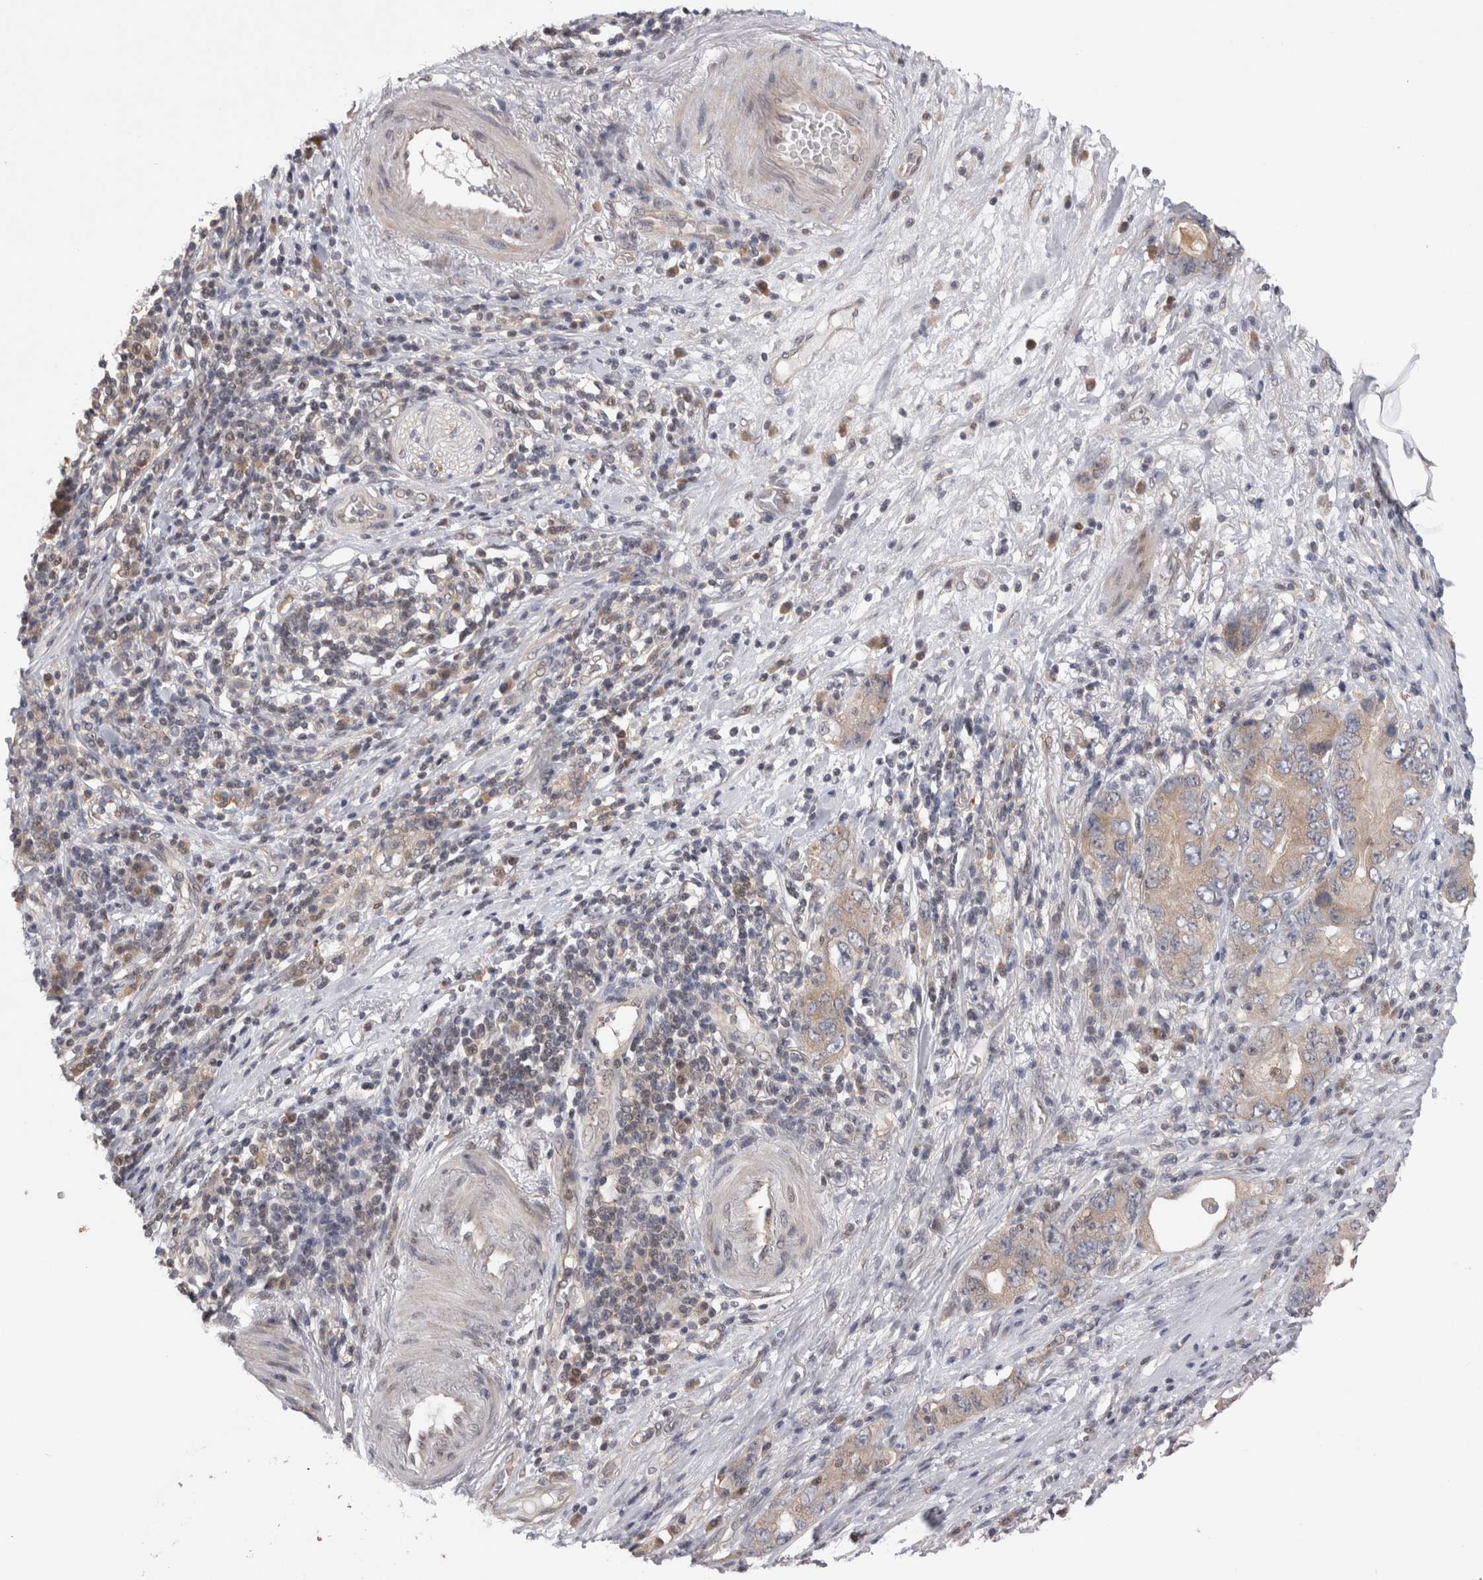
{"staining": {"intensity": "weak", "quantity": "25%-75%", "location": "cytoplasmic/membranous"}, "tissue": "stomach cancer", "cell_type": "Tumor cells", "image_type": "cancer", "snomed": [{"axis": "morphology", "description": "Adenocarcinoma, NOS"}, {"axis": "topography", "description": "Stomach, lower"}], "caption": "A micrograph of stomach adenocarcinoma stained for a protein exhibits weak cytoplasmic/membranous brown staining in tumor cells. Nuclei are stained in blue.", "gene": "PIGP", "patient": {"sex": "female", "age": 93}}